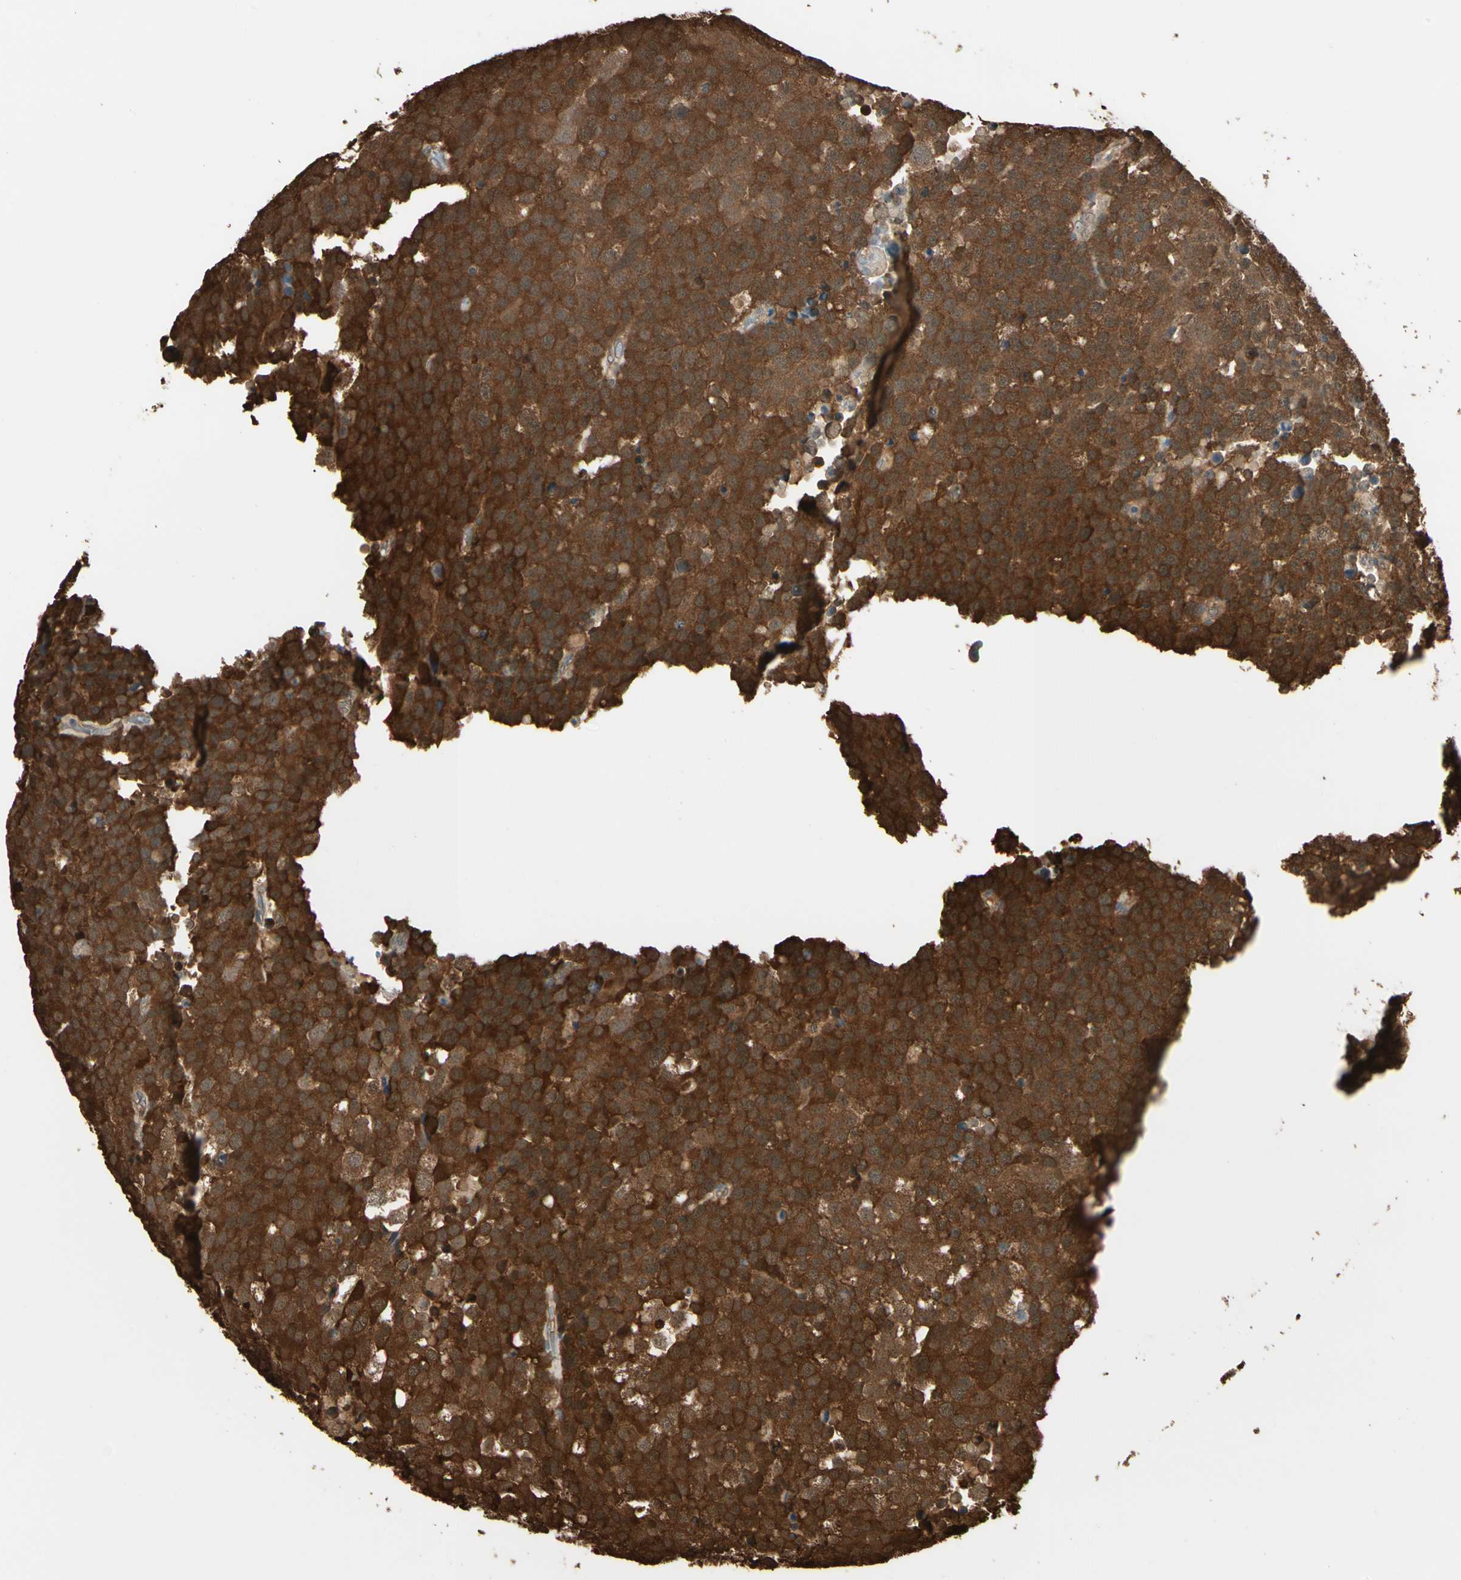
{"staining": {"intensity": "strong", "quantity": ">75%", "location": "cytoplasmic/membranous"}, "tissue": "testis cancer", "cell_type": "Tumor cells", "image_type": "cancer", "snomed": [{"axis": "morphology", "description": "Seminoma, NOS"}, {"axis": "topography", "description": "Testis"}], "caption": "An immunohistochemistry (IHC) histopathology image of tumor tissue is shown. Protein staining in brown labels strong cytoplasmic/membranous positivity in testis cancer within tumor cells.", "gene": "YWHAE", "patient": {"sex": "male", "age": 71}}